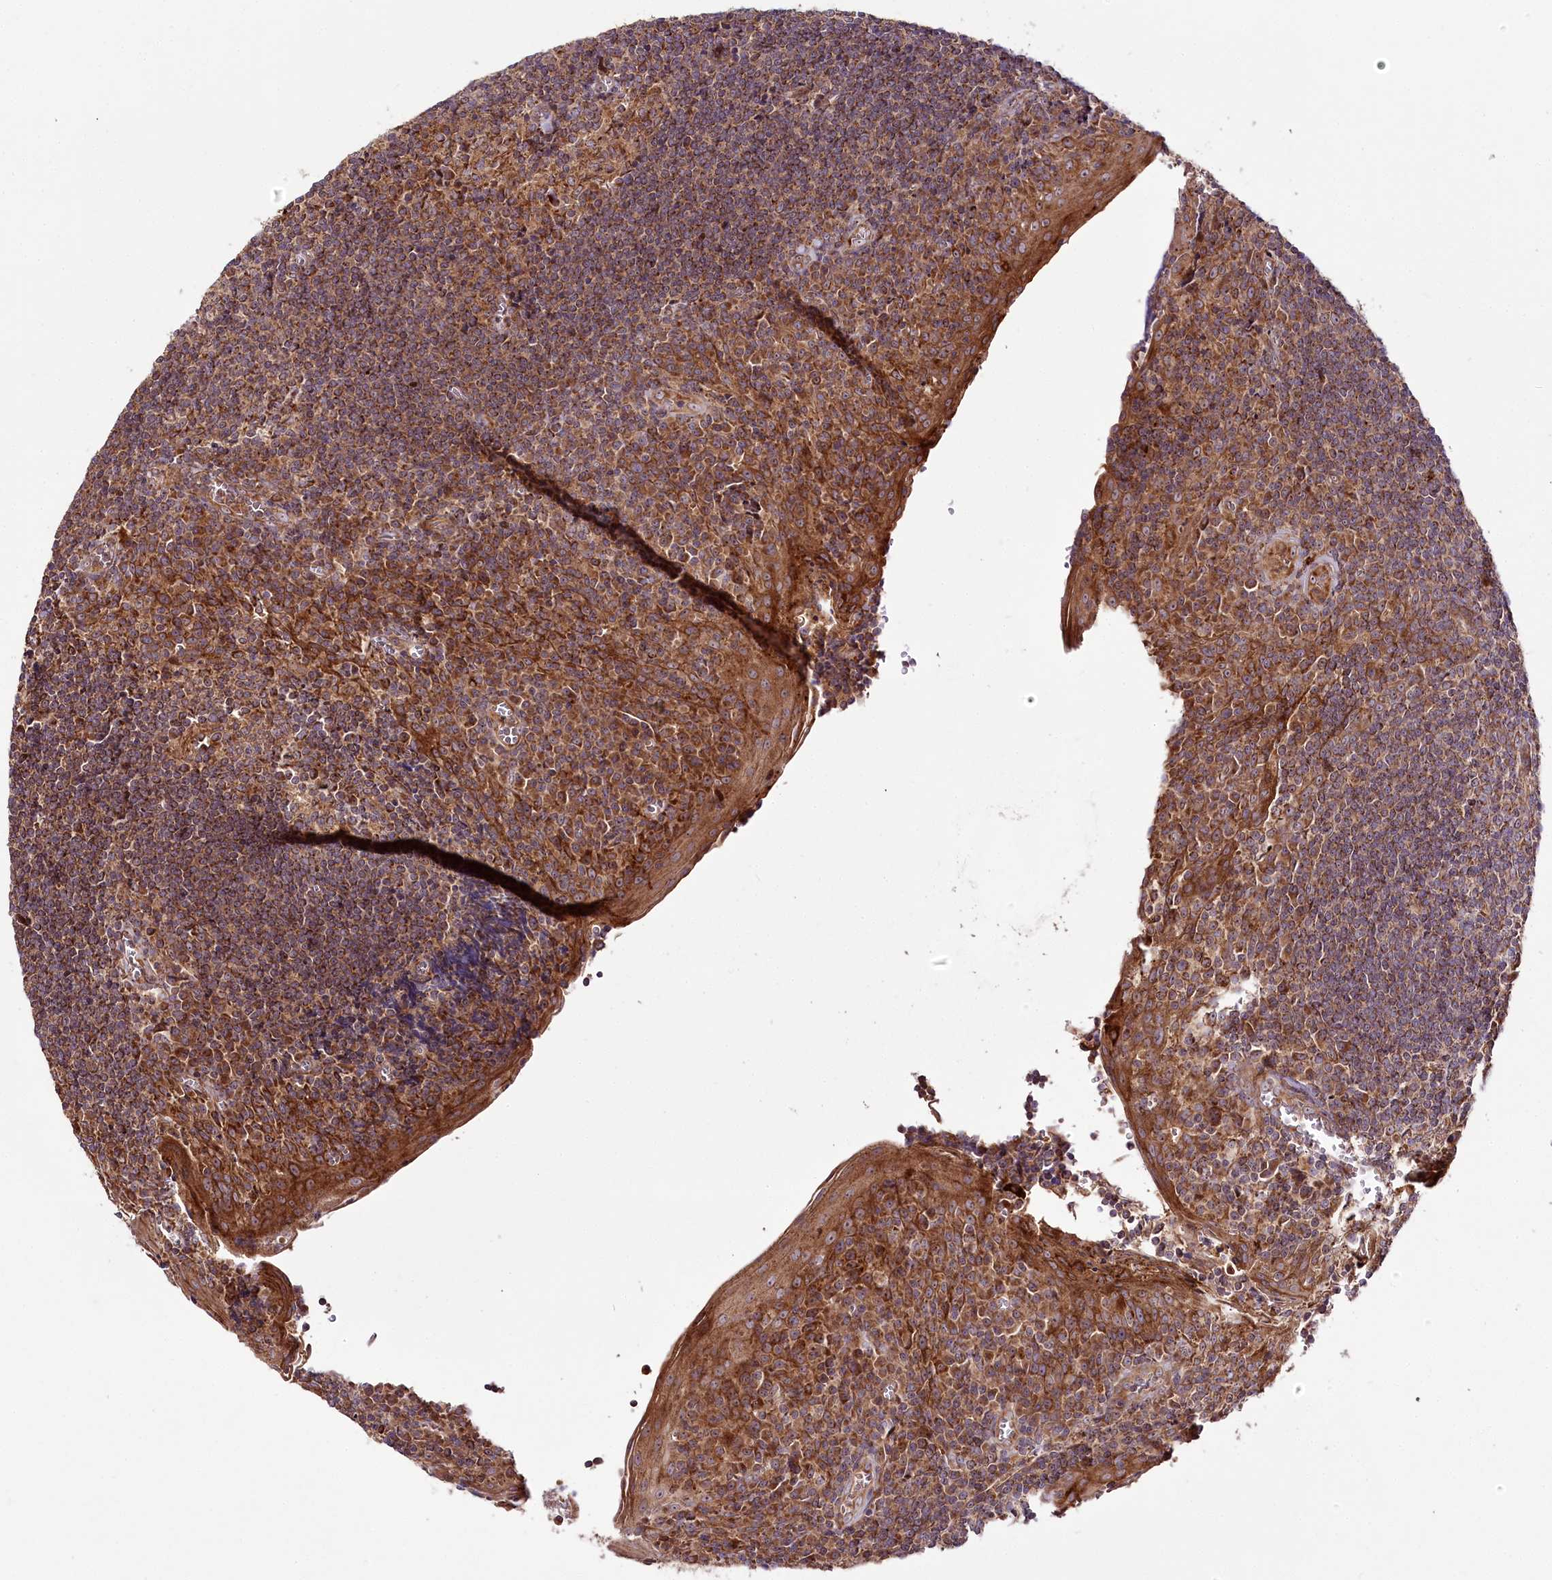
{"staining": {"intensity": "strong", "quantity": "25%-75%", "location": "cytoplasmic/membranous"}, "tissue": "tonsil", "cell_type": "Germinal center cells", "image_type": "normal", "snomed": [{"axis": "morphology", "description": "Normal tissue, NOS"}, {"axis": "topography", "description": "Tonsil"}], "caption": "Protein expression analysis of normal tonsil displays strong cytoplasmic/membranous expression in approximately 25%-75% of germinal center cells.", "gene": "RAB7A", "patient": {"sex": "male", "age": 27}}